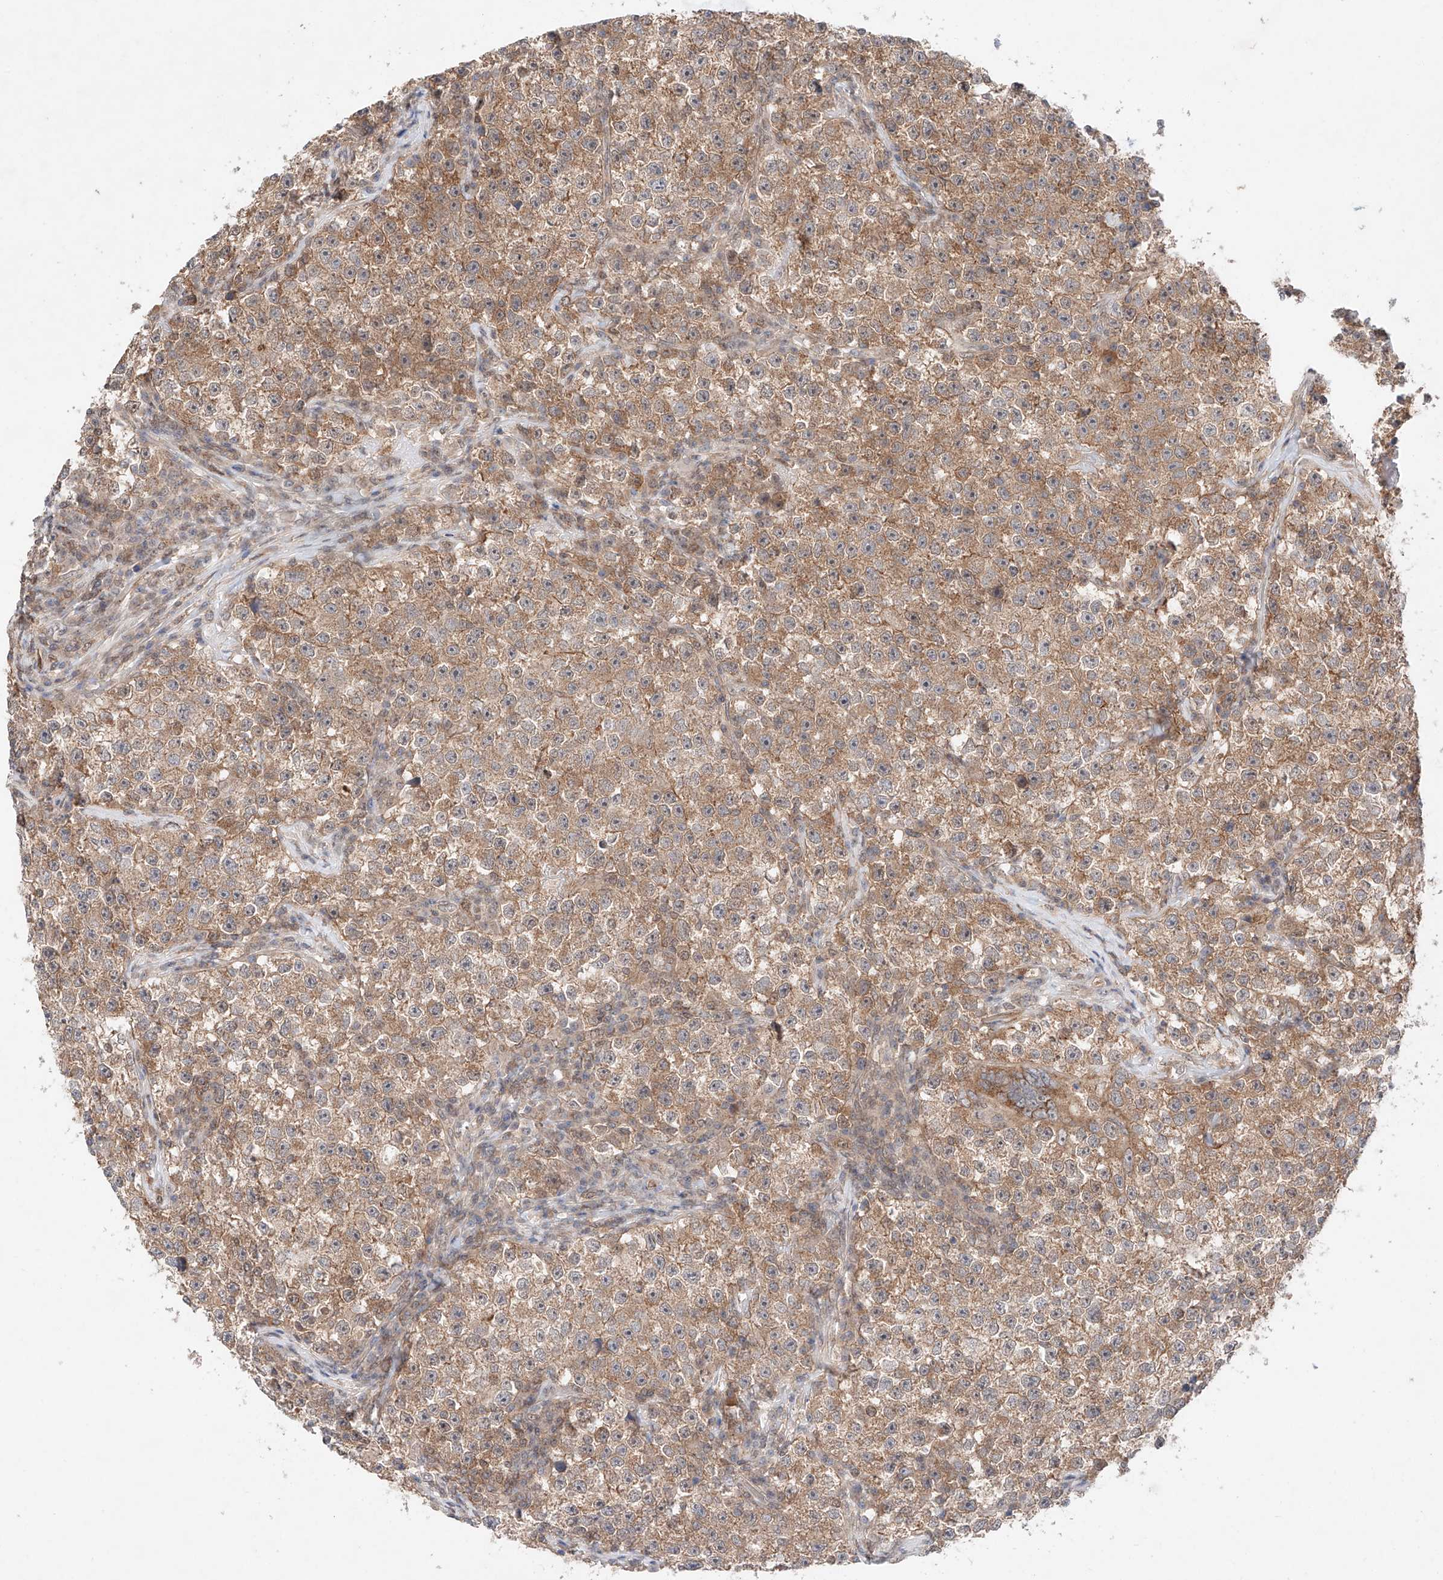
{"staining": {"intensity": "moderate", "quantity": ">75%", "location": "cytoplasmic/membranous"}, "tissue": "testis cancer", "cell_type": "Tumor cells", "image_type": "cancer", "snomed": [{"axis": "morphology", "description": "Seminoma, NOS"}, {"axis": "topography", "description": "Testis"}], "caption": "Seminoma (testis) stained for a protein displays moderate cytoplasmic/membranous positivity in tumor cells. (brown staining indicates protein expression, while blue staining denotes nuclei).", "gene": "TSR2", "patient": {"sex": "male", "age": 22}}